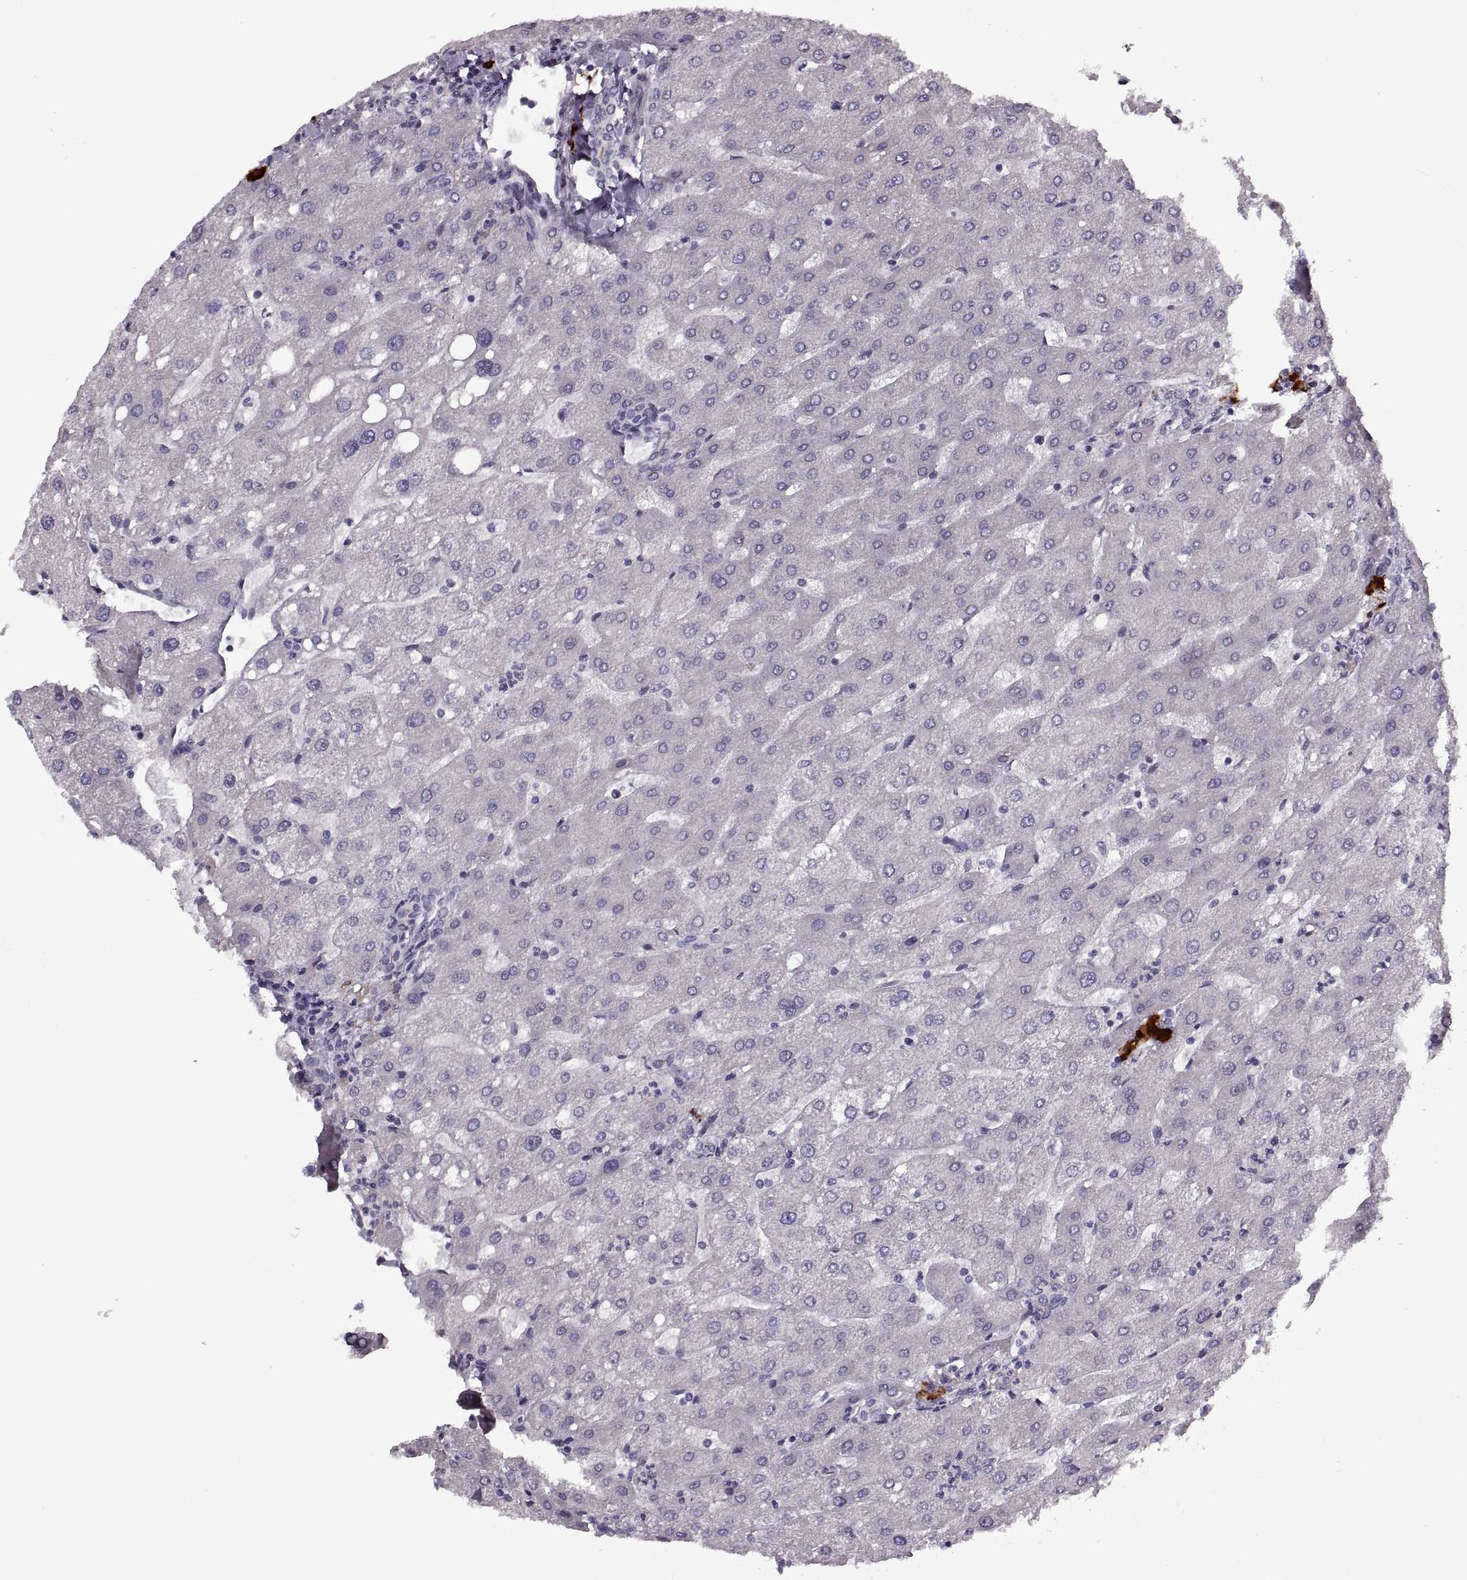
{"staining": {"intensity": "negative", "quantity": "none", "location": "none"}, "tissue": "liver", "cell_type": "Cholangiocytes", "image_type": "normal", "snomed": [{"axis": "morphology", "description": "Normal tissue, NOS"}, {"axis": "topography", "description": "Liver"}], "caption": "This is an IHC micrograph of benign human liver. There is no expression in cholangiocytes.", "gene": "PRSS37", "patient": {"sex": "male", "age": 67}}